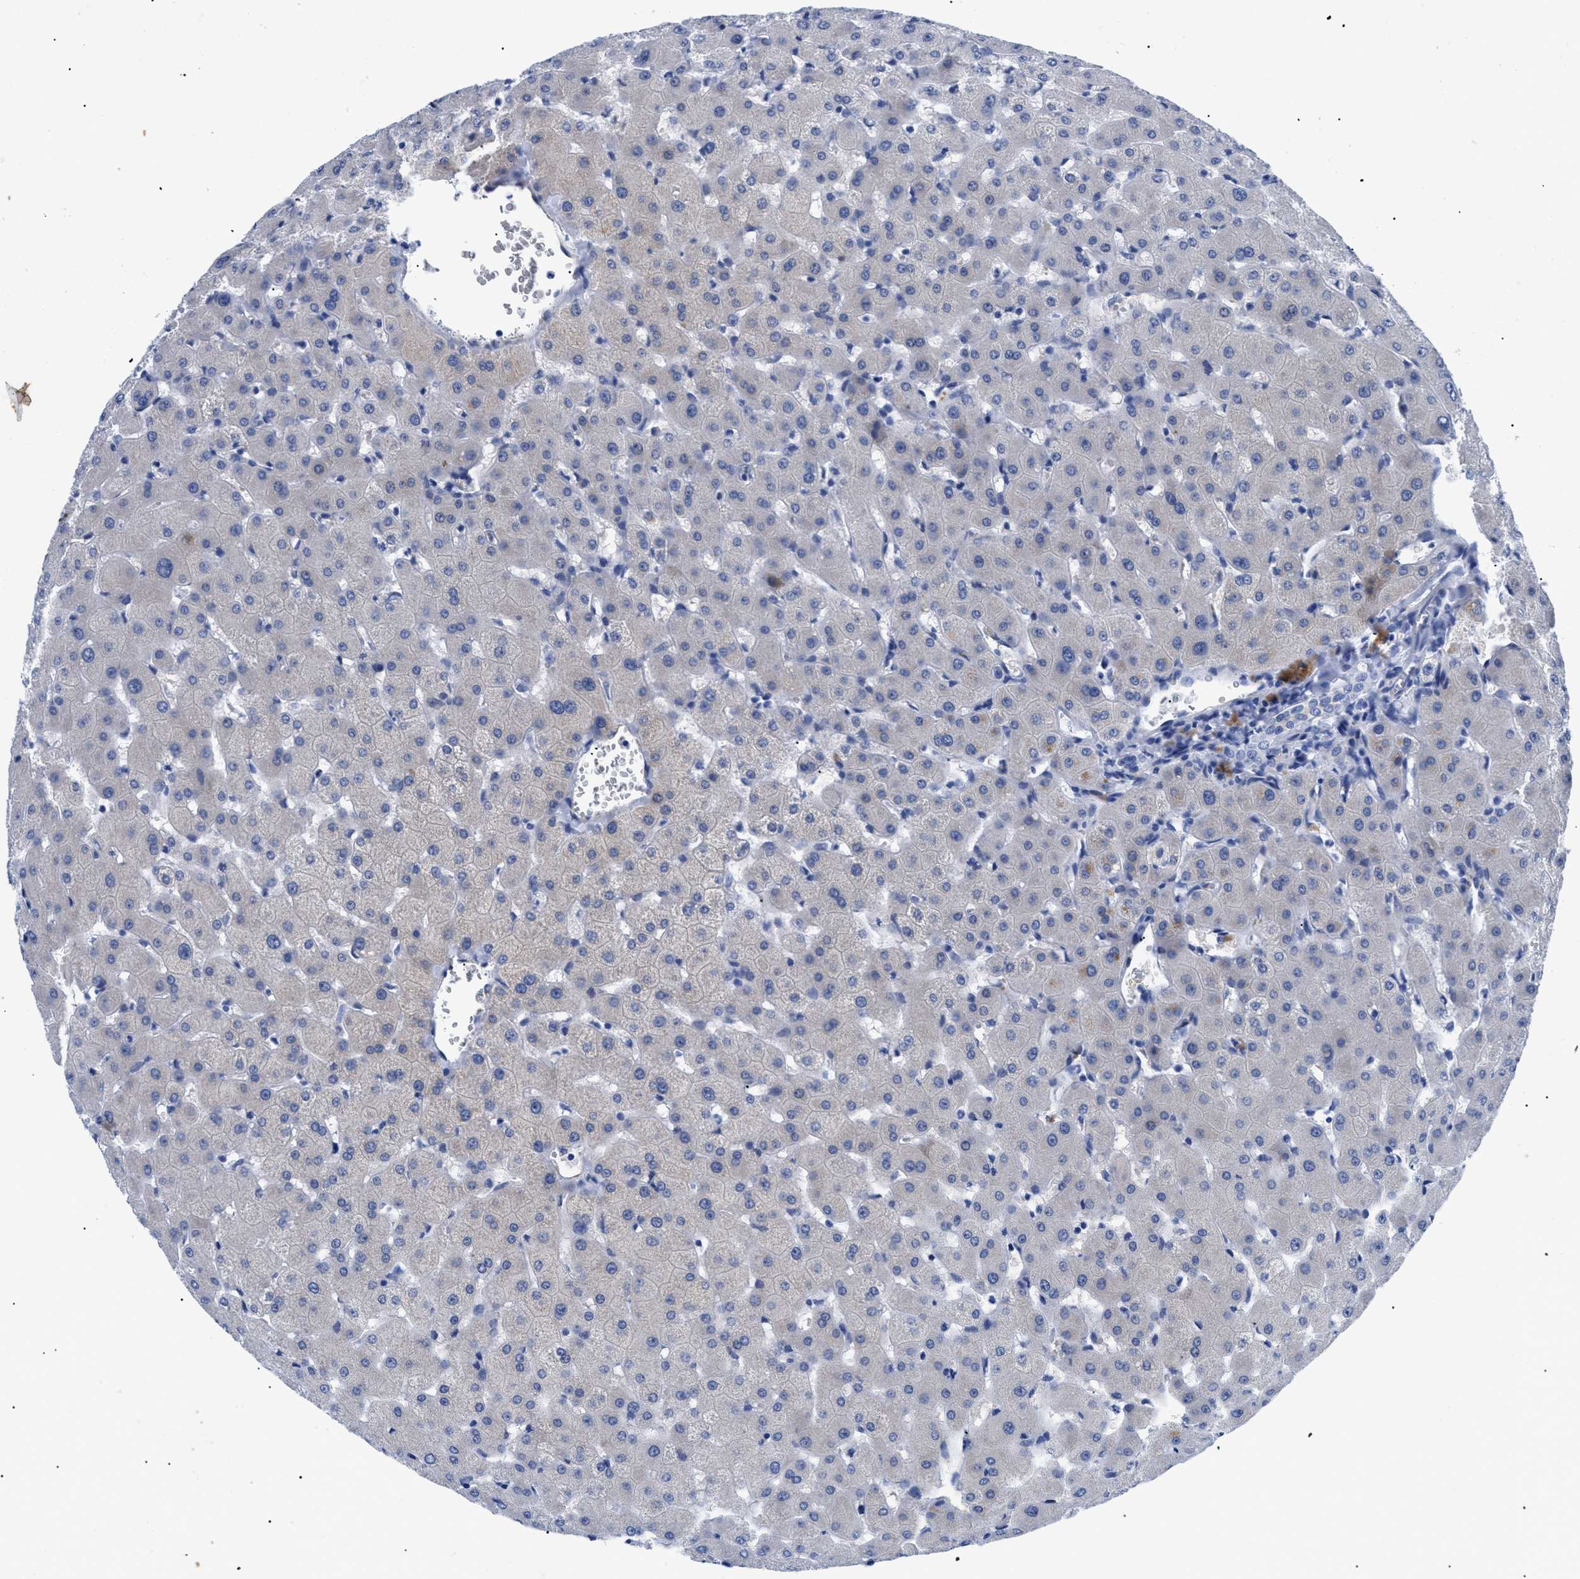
{"staining": {"intensity": "negative", "quantity": "none", "location": "none"}, "tissue": "liver", "cell_type": "Cholangiocytes", "image_type": "normal", "snomed": [{"axis": "morphology", "description": "Normal tissue, NOS"}, {"axis": "topography", "description": "Liver"}], "caption": "Immunohistochemical staining of benign liver shows no significant expression in cholangiocytes.", "gene": "TMEM68", "patient": {"sex": "female", "age": 63}}